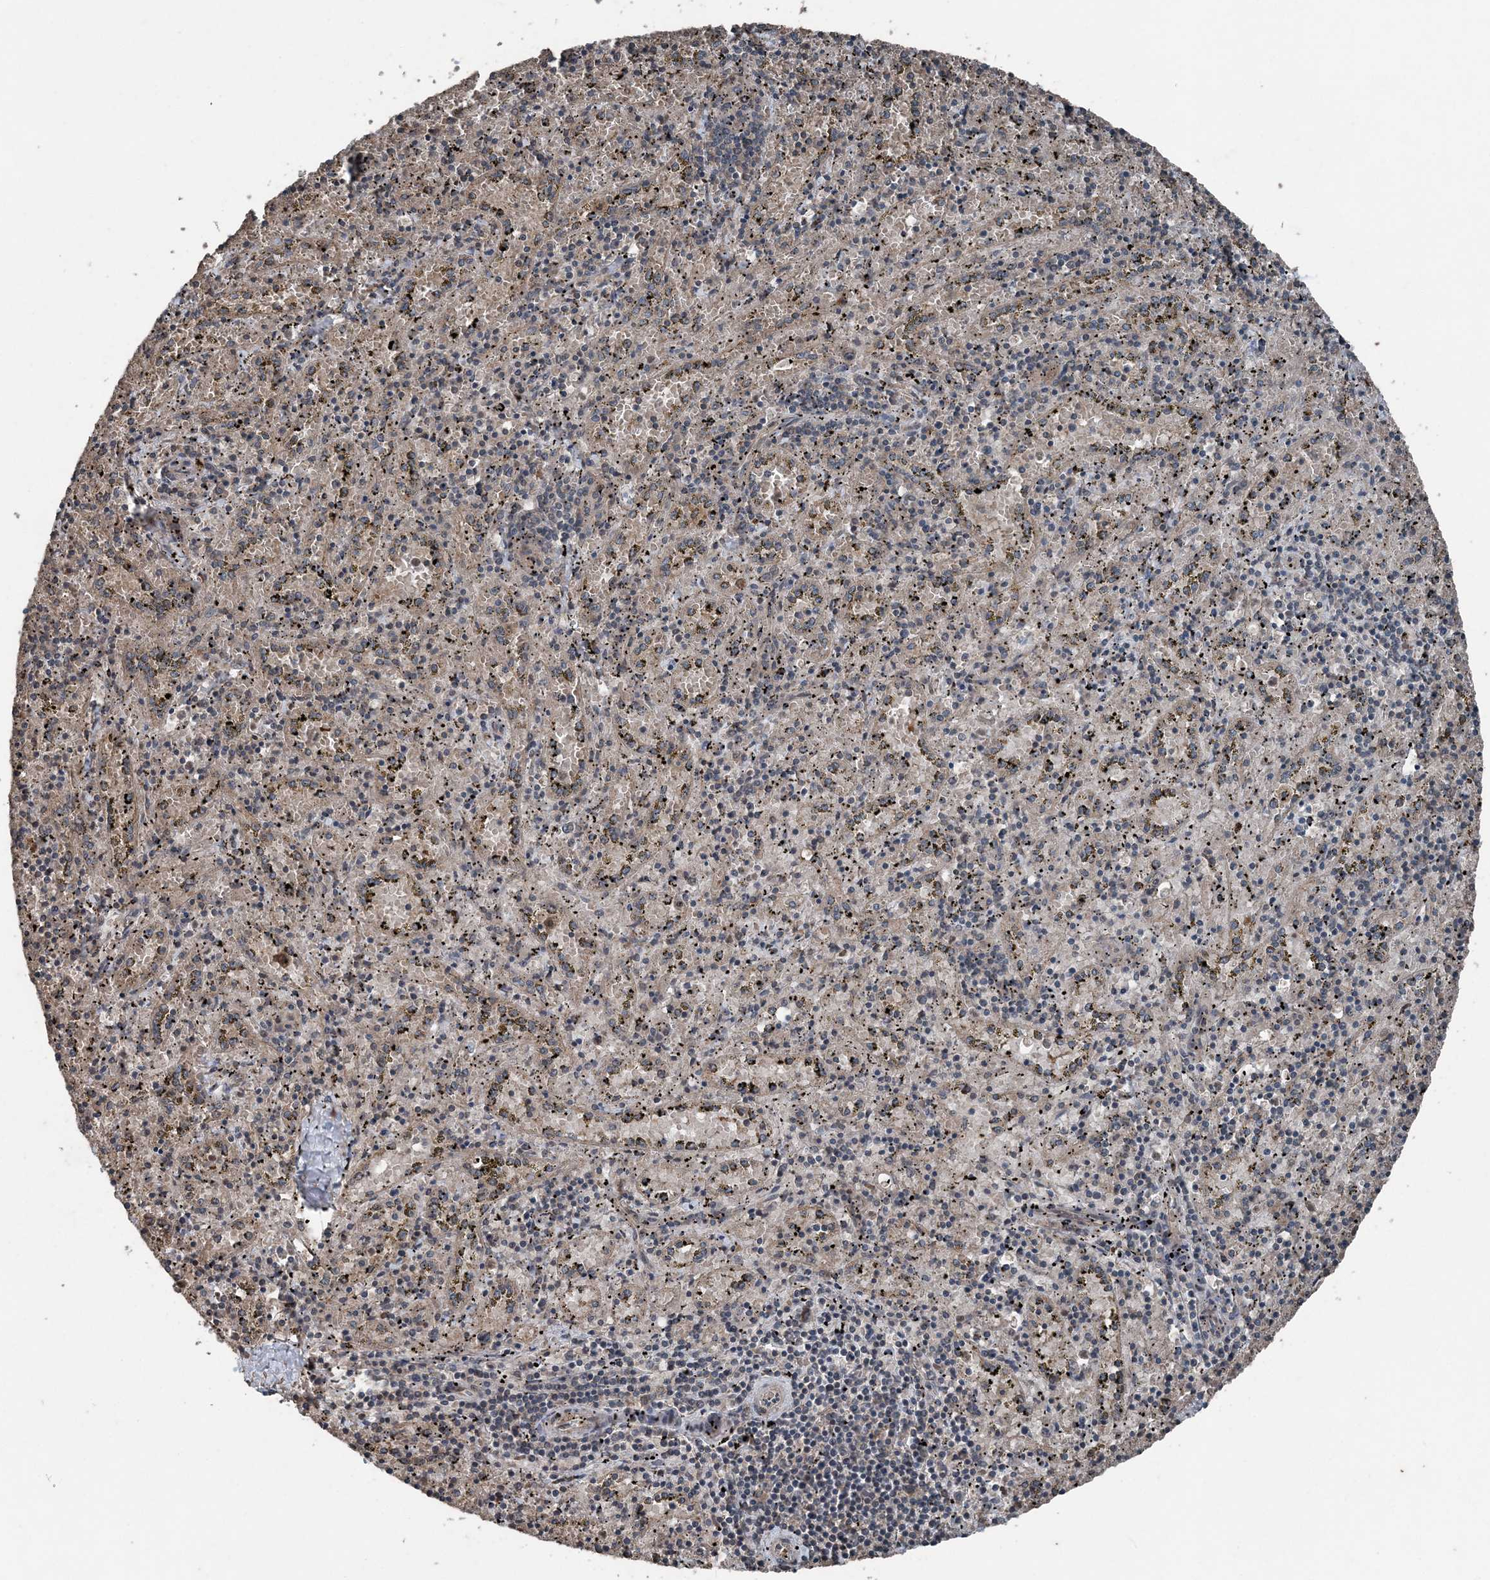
{"staining": {"intensity": "strong", "quantity": "<25%", "location": "cytoplasmic/membranous"}, "tissue": "spleen", "cell_type": "Cells in red pulp", "image_type": "normal", "snomed": [{"axis": "morphology", "description": "Normal tissue, NOS"}, {"axis": "topography", "description": "Spleen"}], "caption": "Normal spleen exhibits strong cytoplasmic/membranous staining in approximately <25% of cells in red pulp.", "gene": "CFL1", "patient": {"sex": "male", "age": 11}}